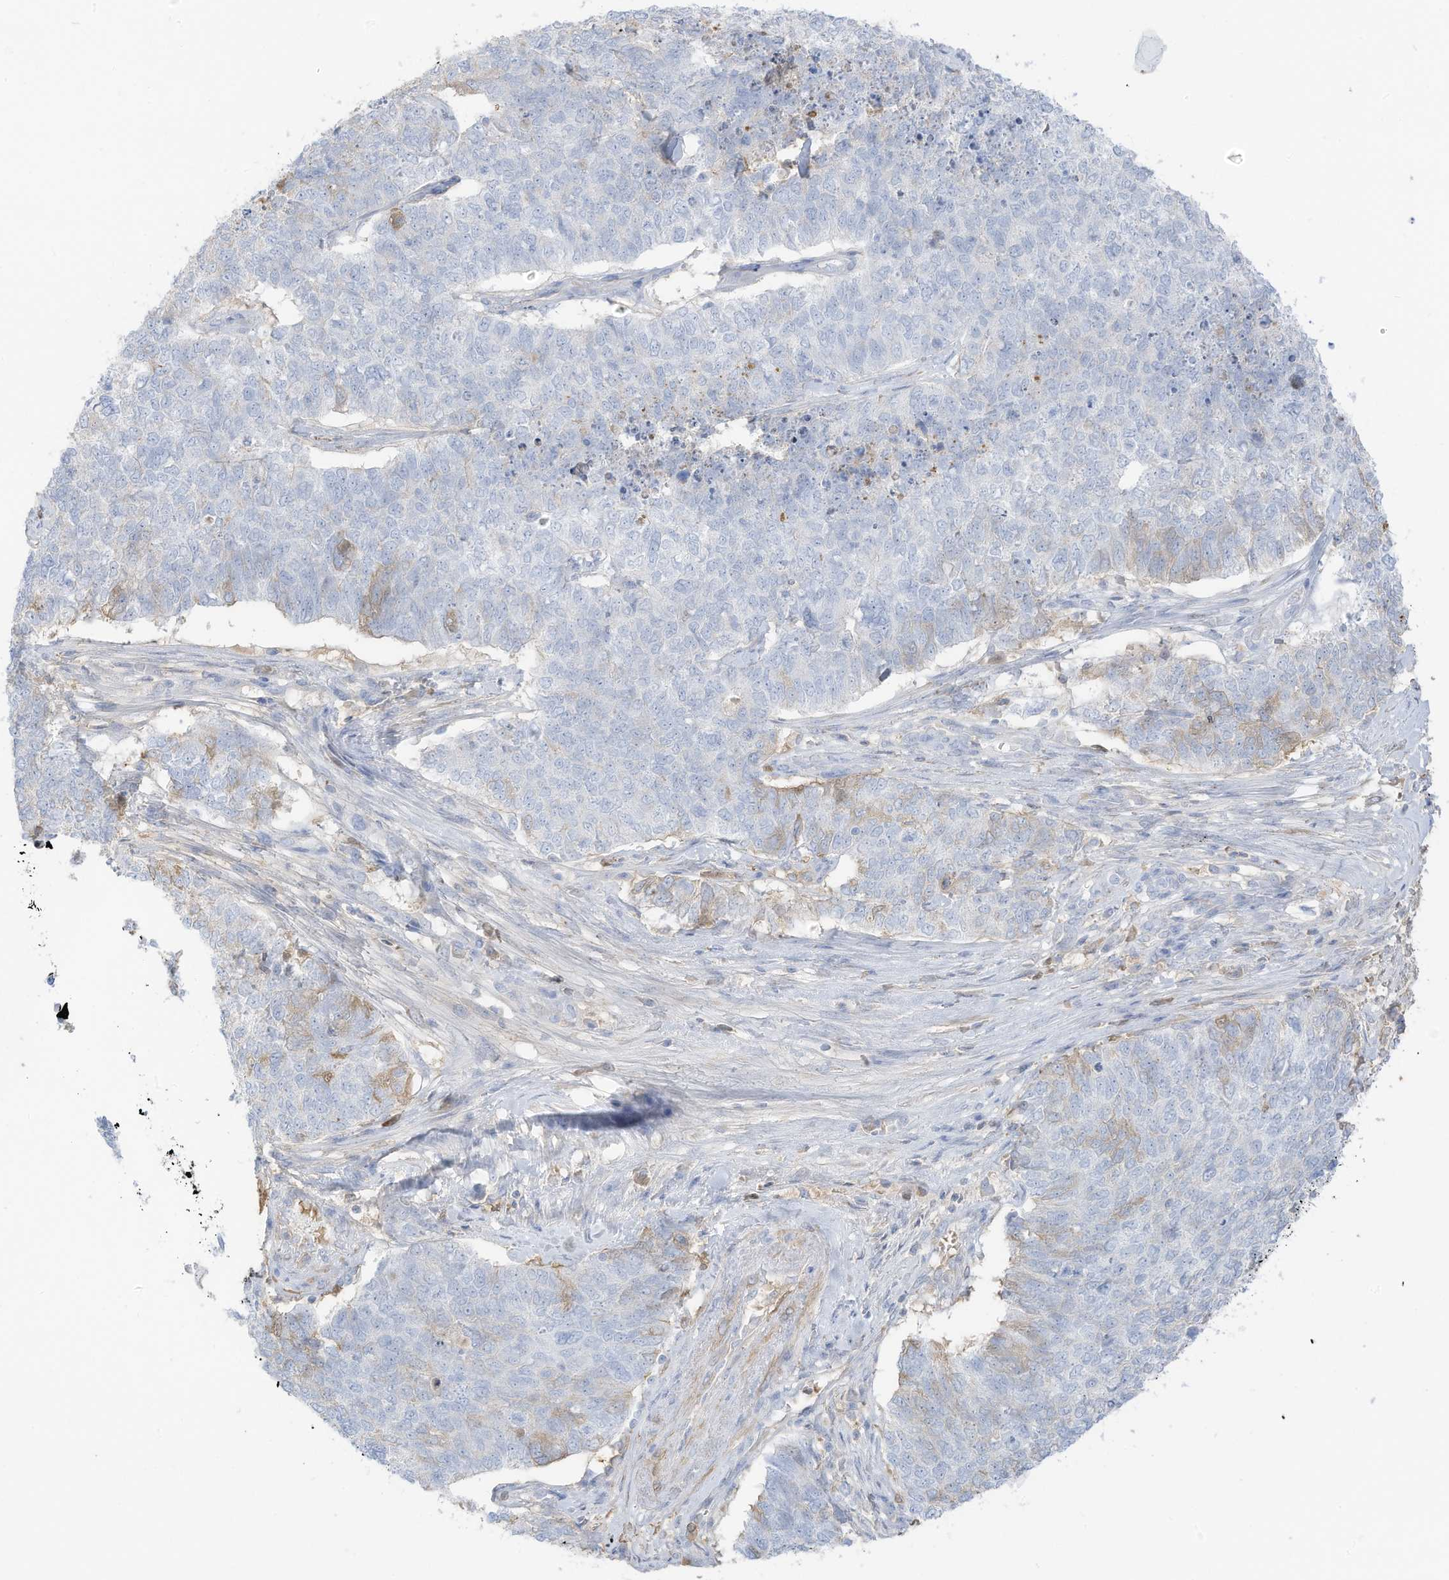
{"staining": {"intensity": "negative", "quantity": "none", "location": "none"}, "tissue": "cervical cancer", "cell_type": "Tumor cells", "image_type": "cancer", "snomed": [{"axis": "morphology", "description": "Squamous cell carcinoma, NOS"}, {"axis": "topography", "description": "Cervix"}], "caption": "Protein analysis of squamous cell carcinoma (cervical) demonstrates no significant staining in tumor cells.", "gene": "HSD17B13", "patient": {"sex": "female", "age": 63}}